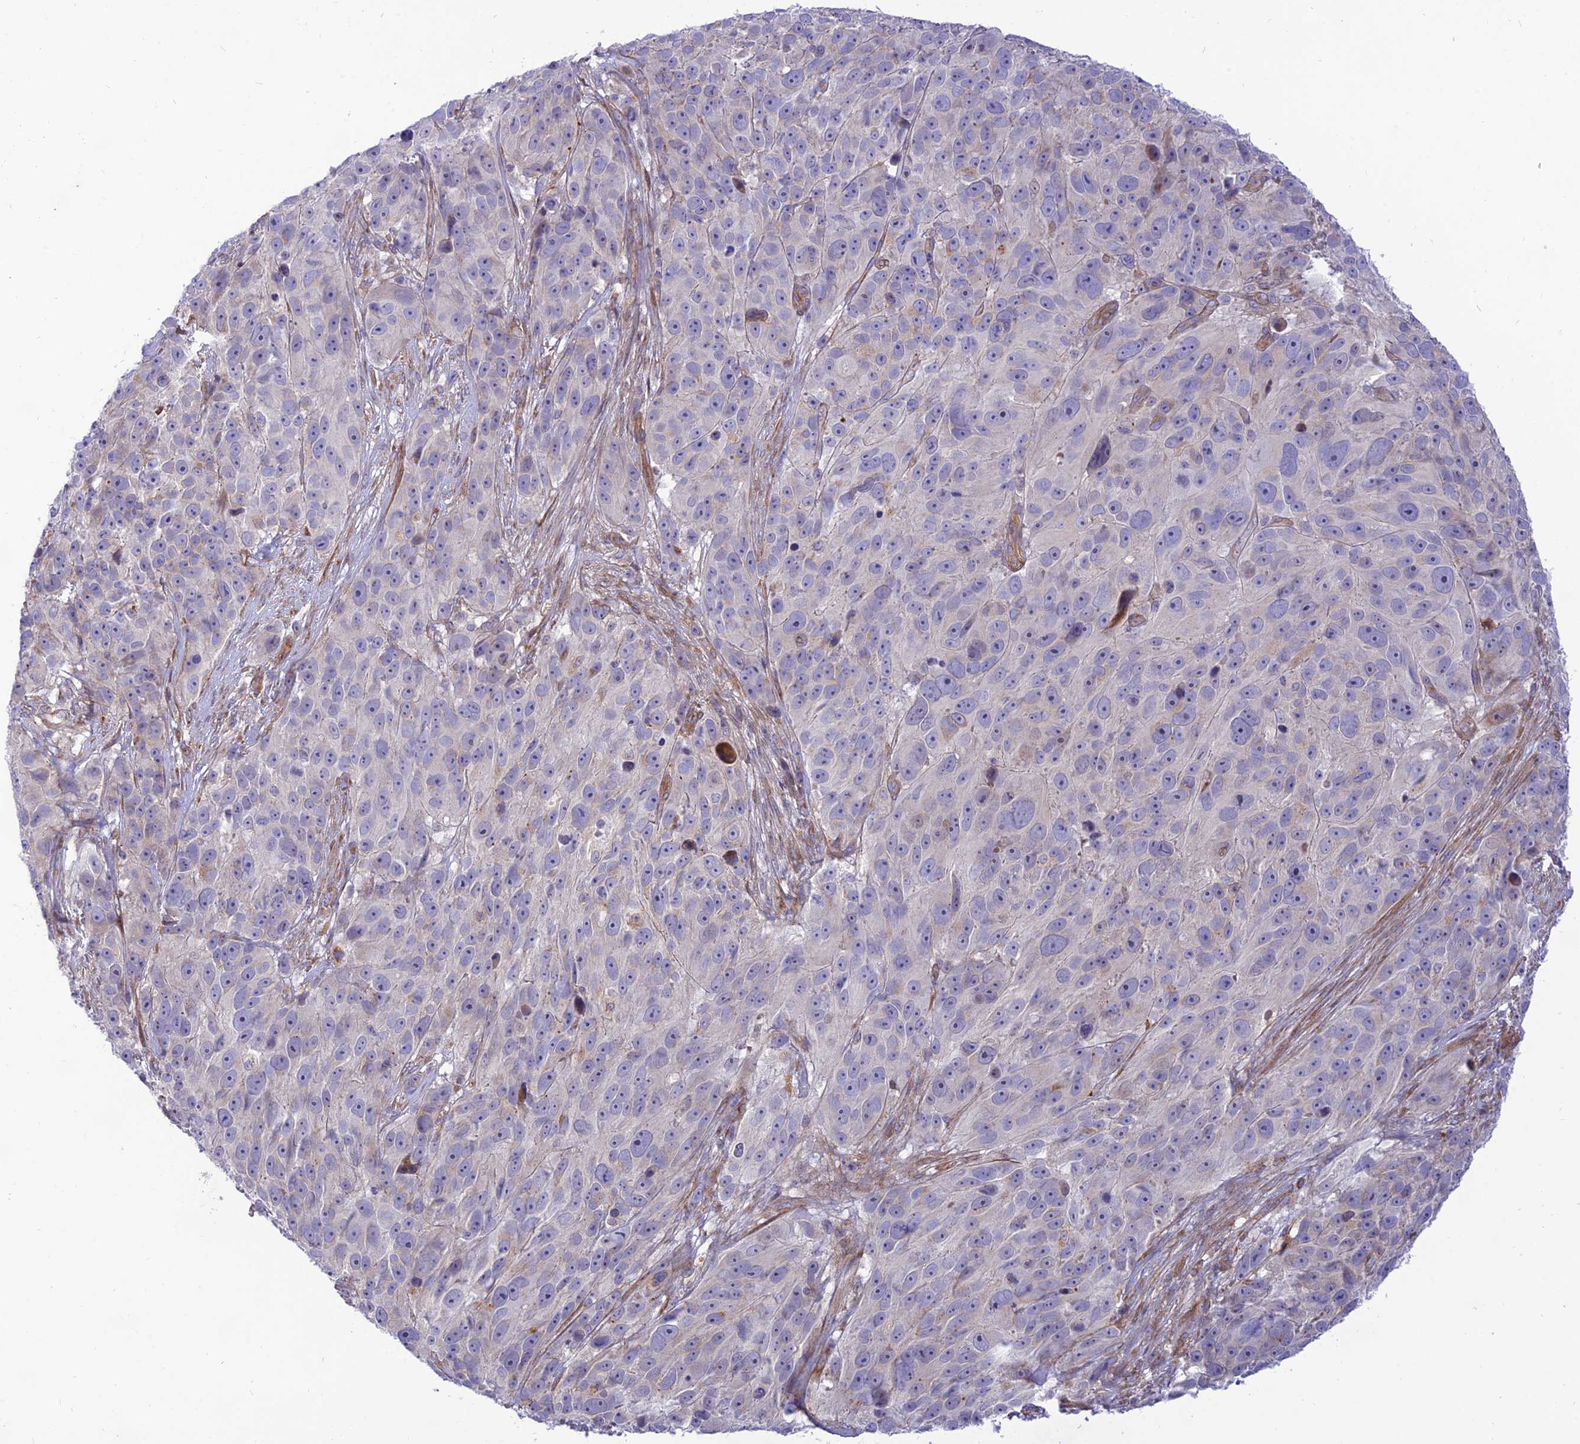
{"staining": {"intensity": "negative", "quantity": "none", "location": "none"}, "tissue": "melanoma", "cell_type": "Tumor cells", "image_type": "cancer", "snomed": [{"axis": "morphology", "description": "Malignant melanoma, NOS"}, {"axis": "topography", "description": "Skin"}], "caption": "This is an immunohistochemistry (IHC) photomicrograph of malignant melanoma. There is no positivity in tumor cells.", "gene": "KCNAB1", "patient": {"sex": "male", "age": 84}}